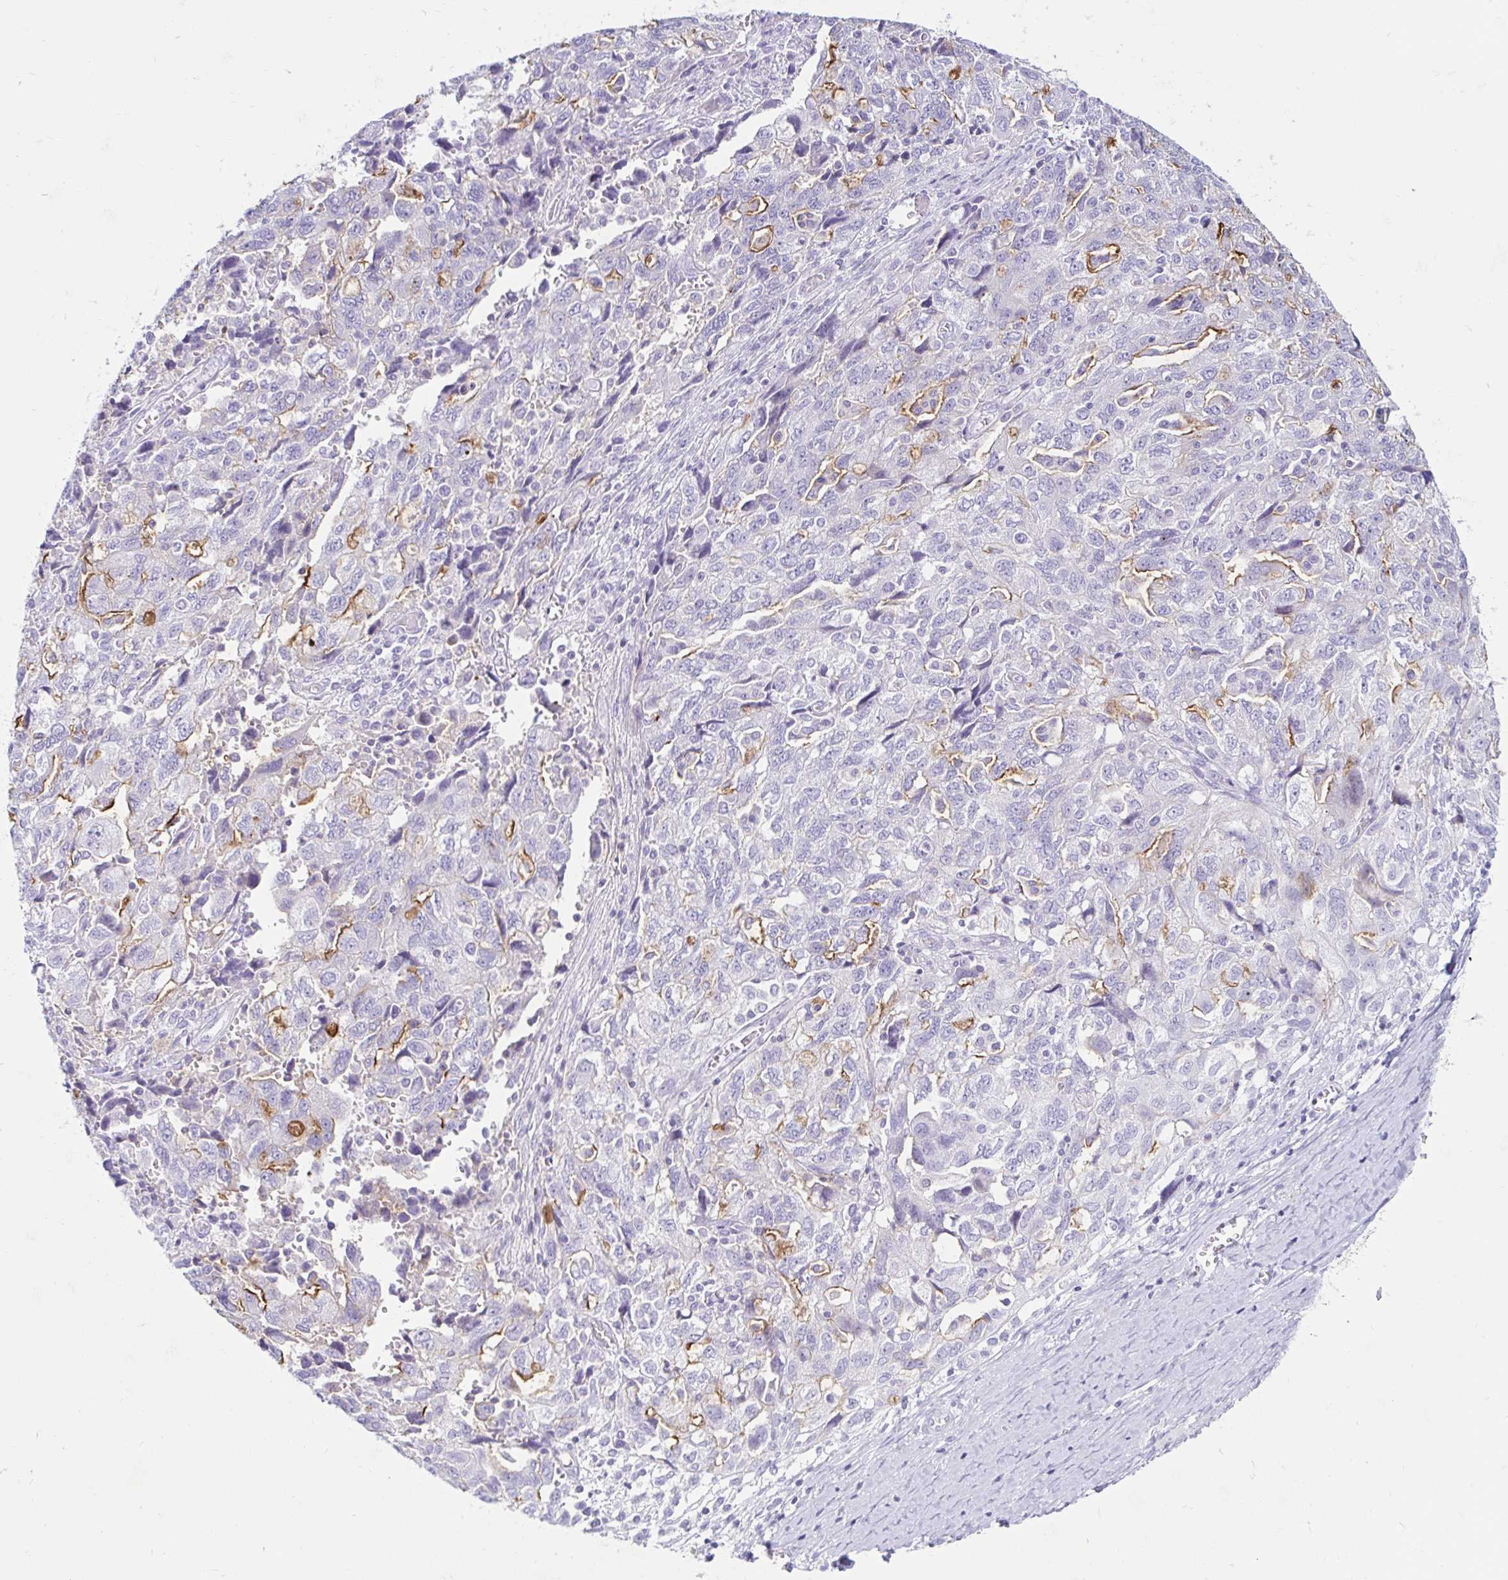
{"staining": {"intensity": "strong", "quantity": "<25%", "location": "cytoplasmic/membranous"}, "tissue": "ovarian cancer", "cell_type": "Tumor cells", "image_type": "cancer", "snomed": [{"axis": "morphology", "description": "Carcinoma, NOS"}, {"axis": "morphology", "description": "Cystadenocarcinoma, serous, NOS"}, {"axis": "topography", "description": "Ovary"}], "caption": "Protein staining of ovarian cancer tissue displays strong cytoplasmic/membranous expression in approximately <25% of tumor cells. The protein is stained brown, and the nuclei are stained in blue (DAB (3,3'-diaminobenzidine) IHC with brightfield microscopy, high magnification).", "gene": "BEST1", "patient": {"sex": "female", "age": 69}}